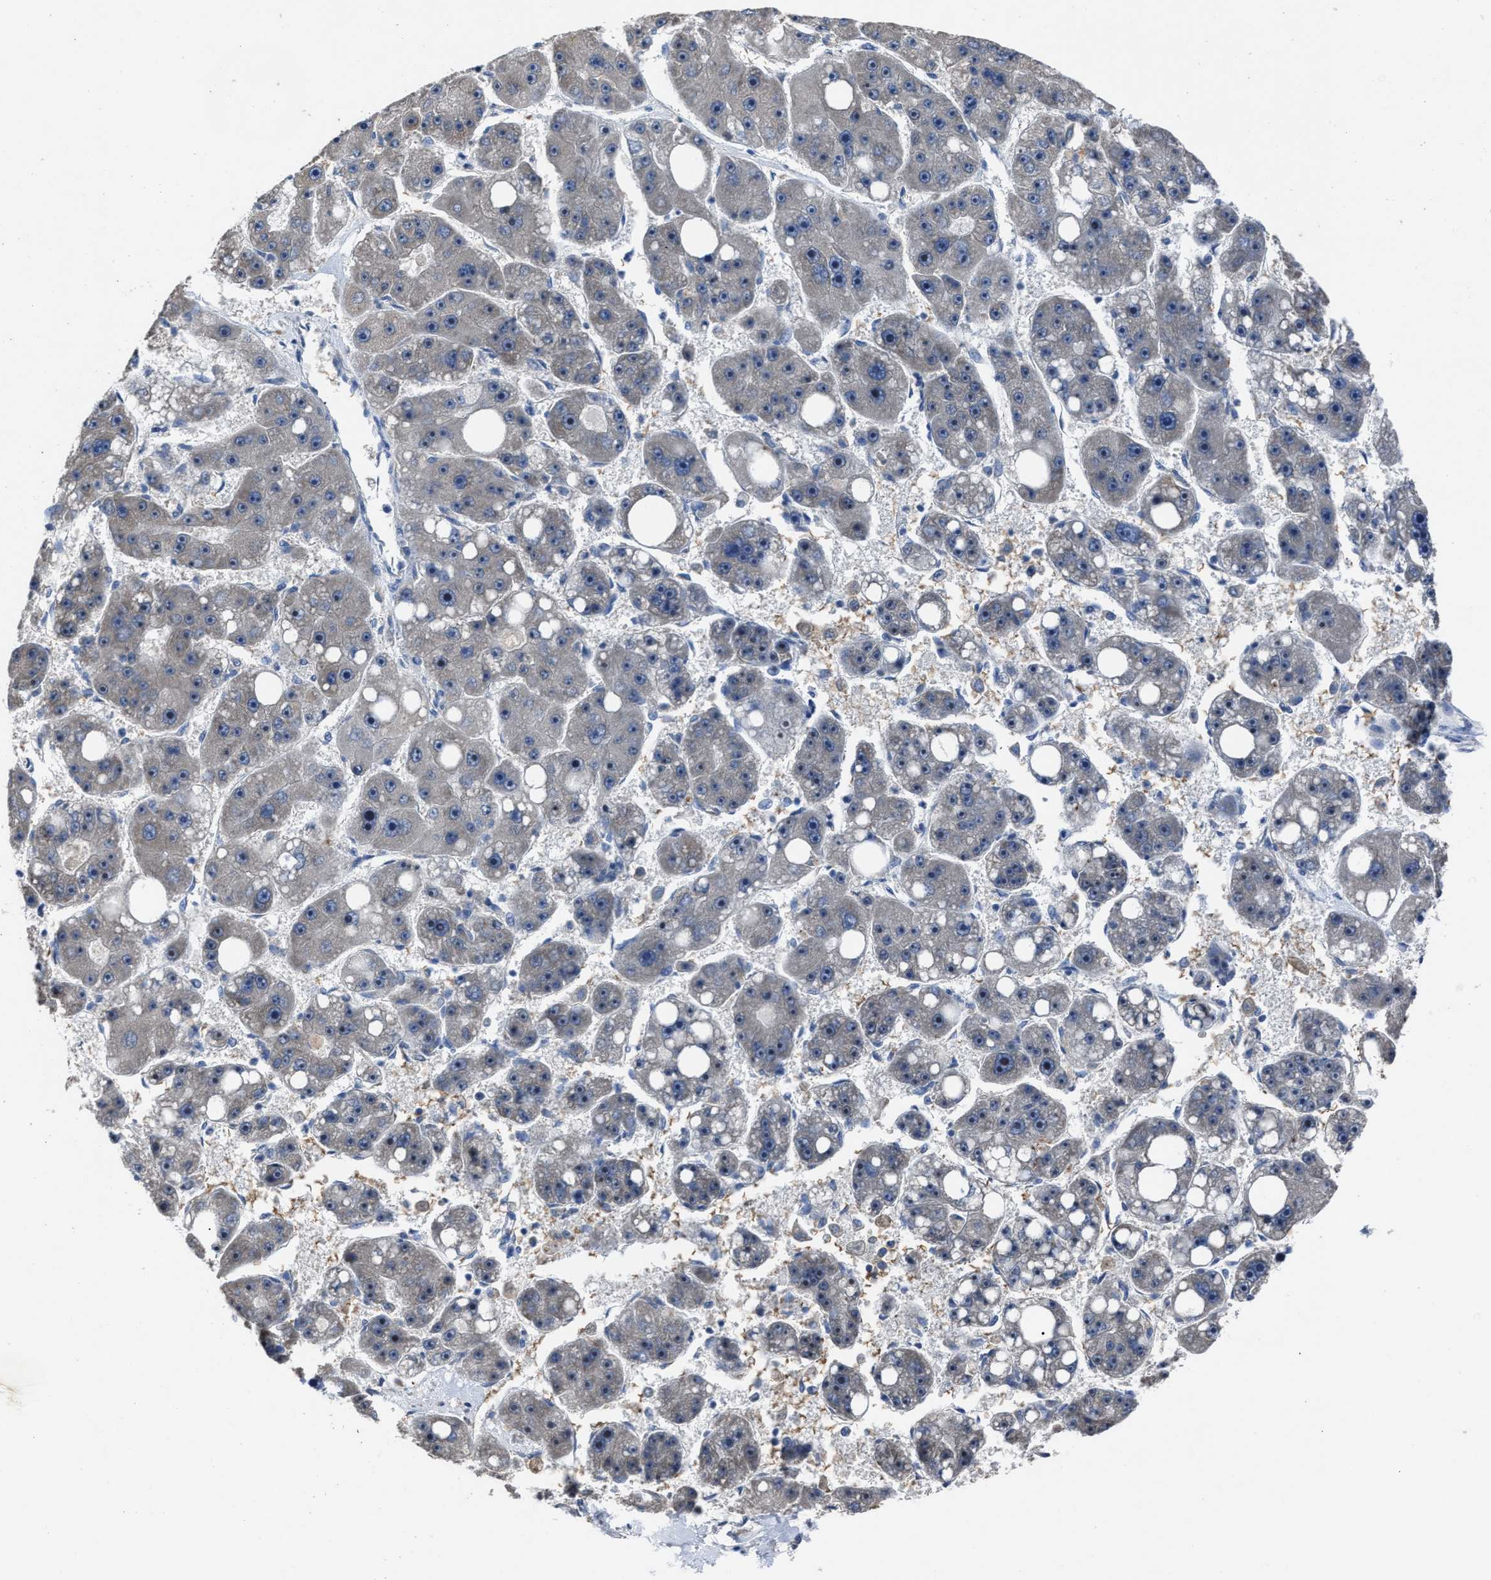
{"staining": {"intensity": "negative", "quantity": "none", "location": "none"}, "tissue": "liver cancer", "cell_type": "Tumor cells", "image_type": "cancer", "snomed": [{"axis": "morphology", "description": "Carcinoma, Hepatocellular, NOS"}, {"axis": "topography", "description": "Liver"}], "caption": "This is a photomicrograph of immunohistochemistry (IHC) staining of liver cancer, which shows no staining in tumor cells.", "gene": "UPF1", "patient": {"sex": "female", "age": 61}}